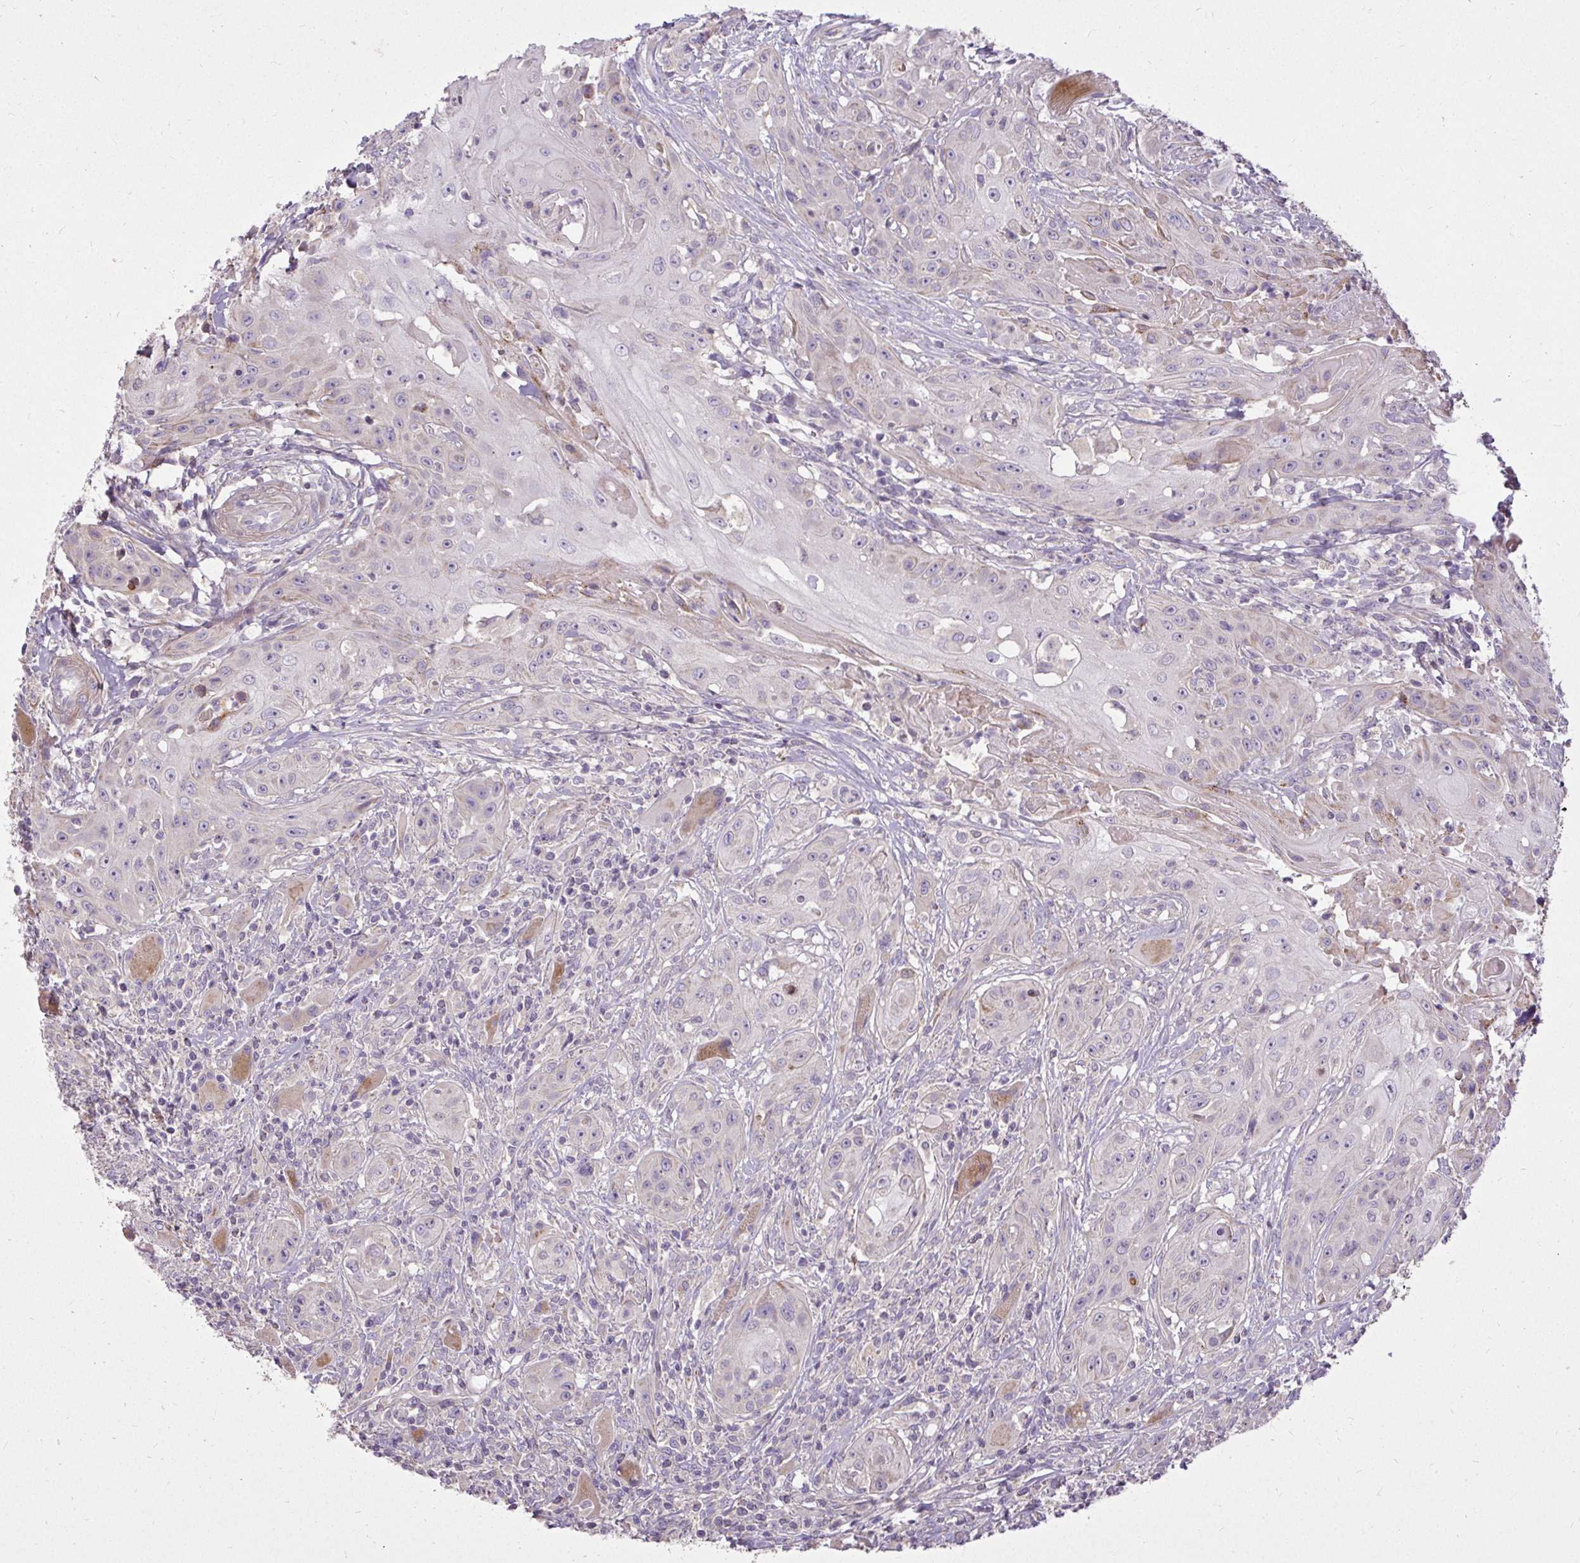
{"staining": {"intensity": "weak", "quantity": "<25%", "location": "cytoplasmic/membranous"}, "tissue": "head and neck cancer", "cell_type": "Tumor cells", "image_type": "cancer", "snomed": [{"axis": "morphology", "description": "Squamous cell carcinoma, NOS"}, {"axis": "topography", "description": "Oral tissue"}, {"axis": "topography", "description": "Head-Neck"}, {"axis": "topography", "description": "Neck, NOS"}], "caption": "This photomicrograph is of squamous cell carcinoma (head and neck) stained with immunohistochemistry to label a protein in brown with the nuclei are counter-stained blue. There is no positivity in tumor cells.", "gene": "STRIP1", "patient": {"sex": "female", "age": 55}}